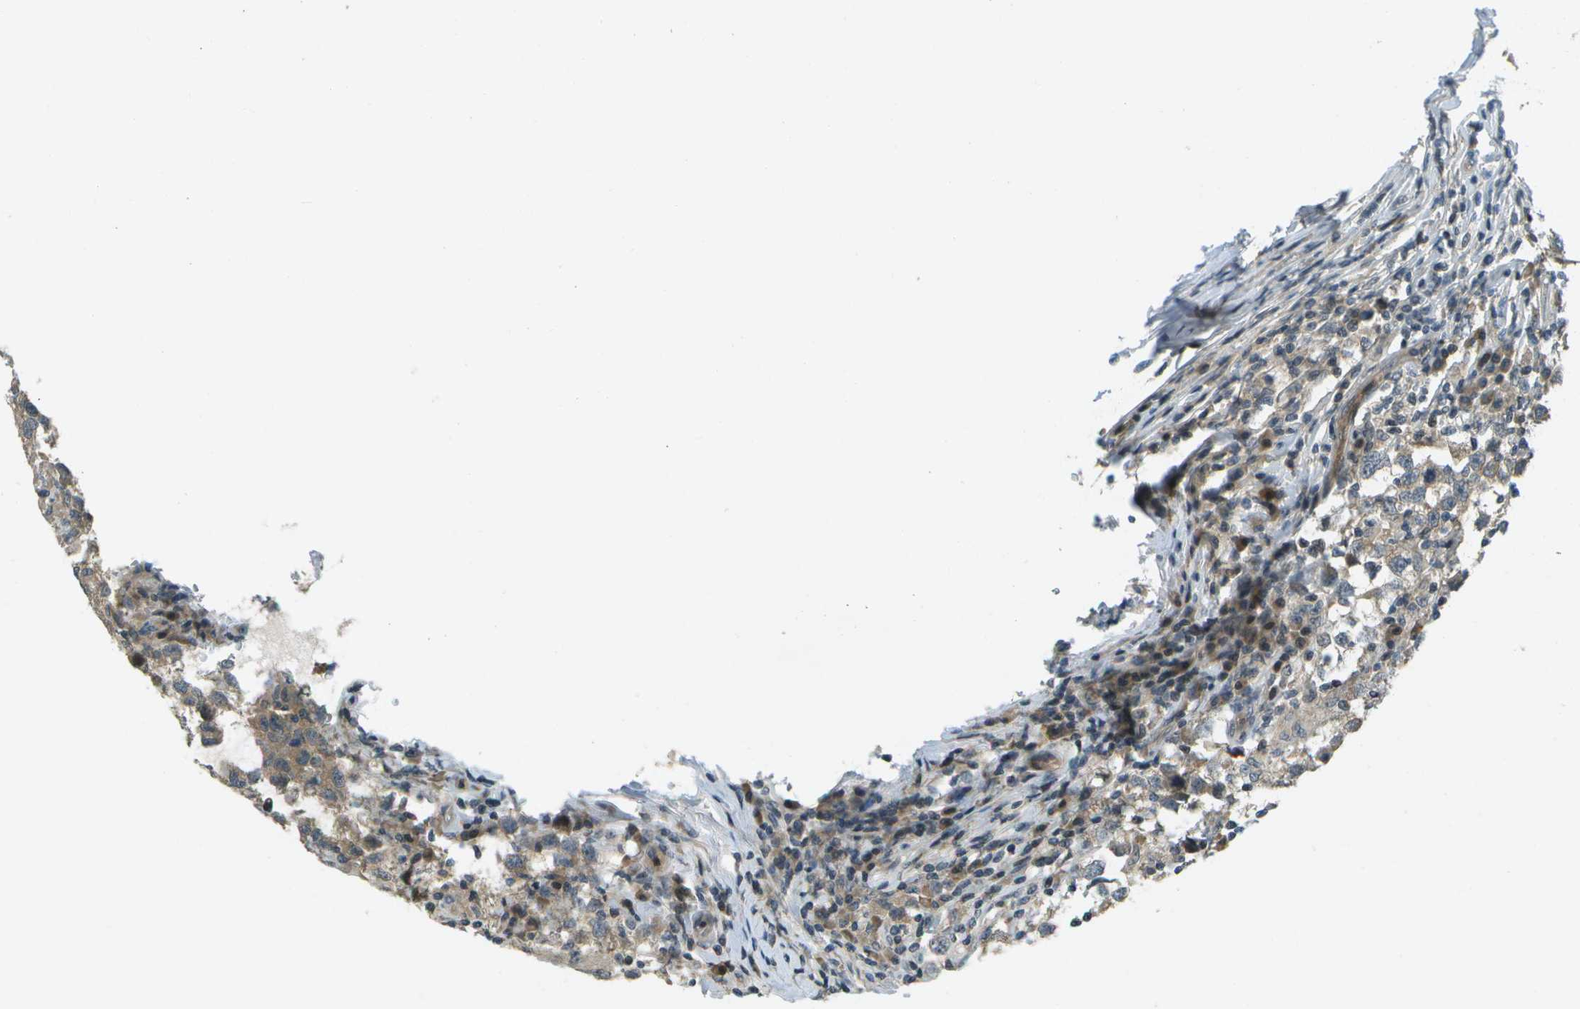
{"staining": {"intensity": "weak", "quantity": ">75%", "location": "cytoplasmic/membranous"}, "tissue": "testis cancer", "cell_type": "Tumor cells", "image_type": "cancer", "snomed": [{"axis": "morphology", "description": "Carcinoma, Embryonal, NOS"}, {"axis": "topography", "description": "Testis"}], "caption": "This is an image of immunohistochemistry staining of testis cancer, which shows weak expression in the cytoplasmic/membranous of tumor cells.", "gene": "WNK2", "patient": {"sex": "male", "age": 21}}